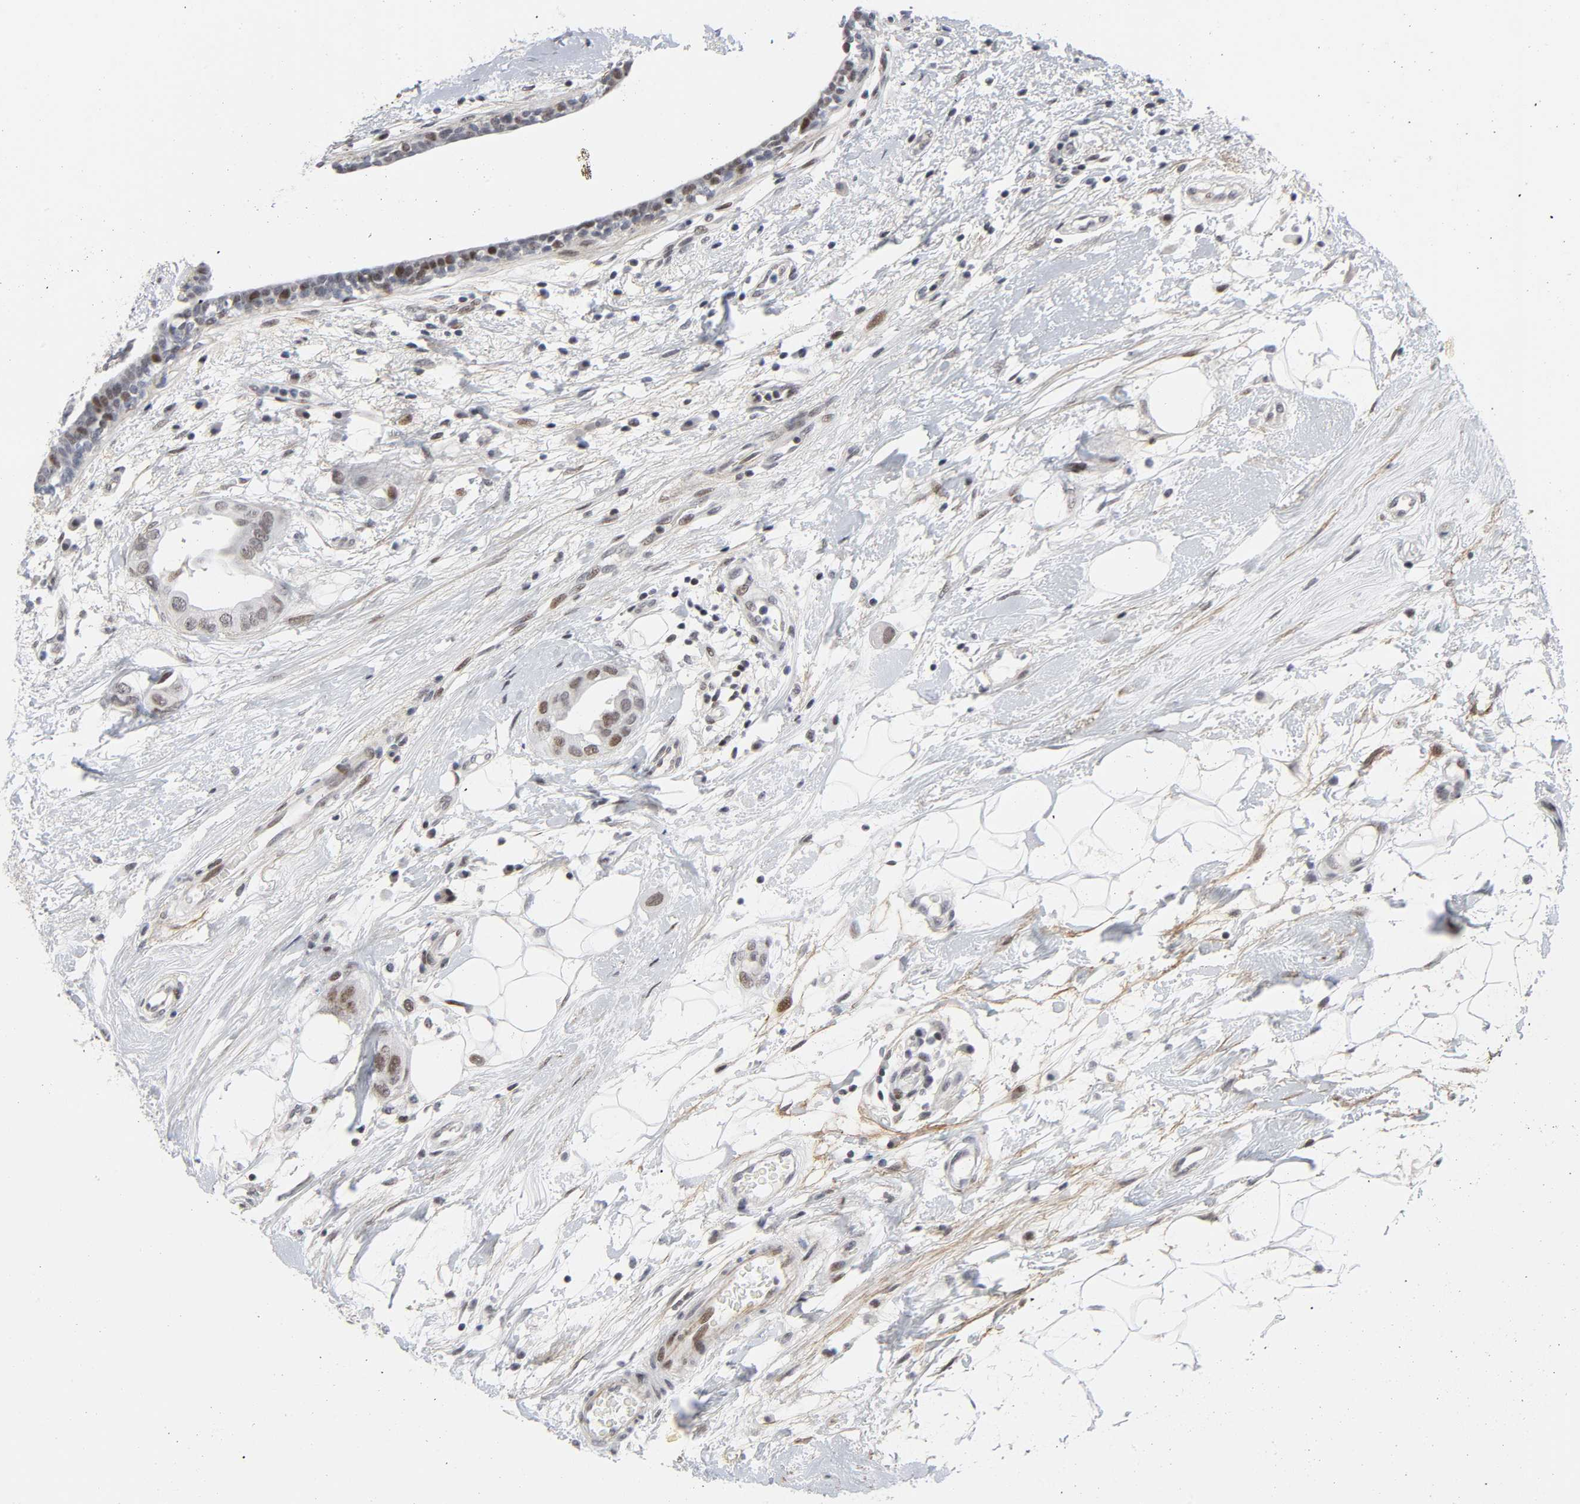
{"staining": {"intensity": "moderate", "quantity": "25%-75%", "location": "nuclear"}, "tissue": "breast cancer", "cell_type": "Tumor cells", "image_type": "cancer", "snomed": [{"axis": "morphology", "description": "Duct carcinoma"}, {"axis": "topography", "description": "Breast"}], "caption": "A medium amount of moderate nuclear positivity is present in about 25%-75% of tumor cells in breast cancer (intraductal carcinoma) tissue.", "gene": "DIDO1", "patient": {"sex": "female", "age": 40}}